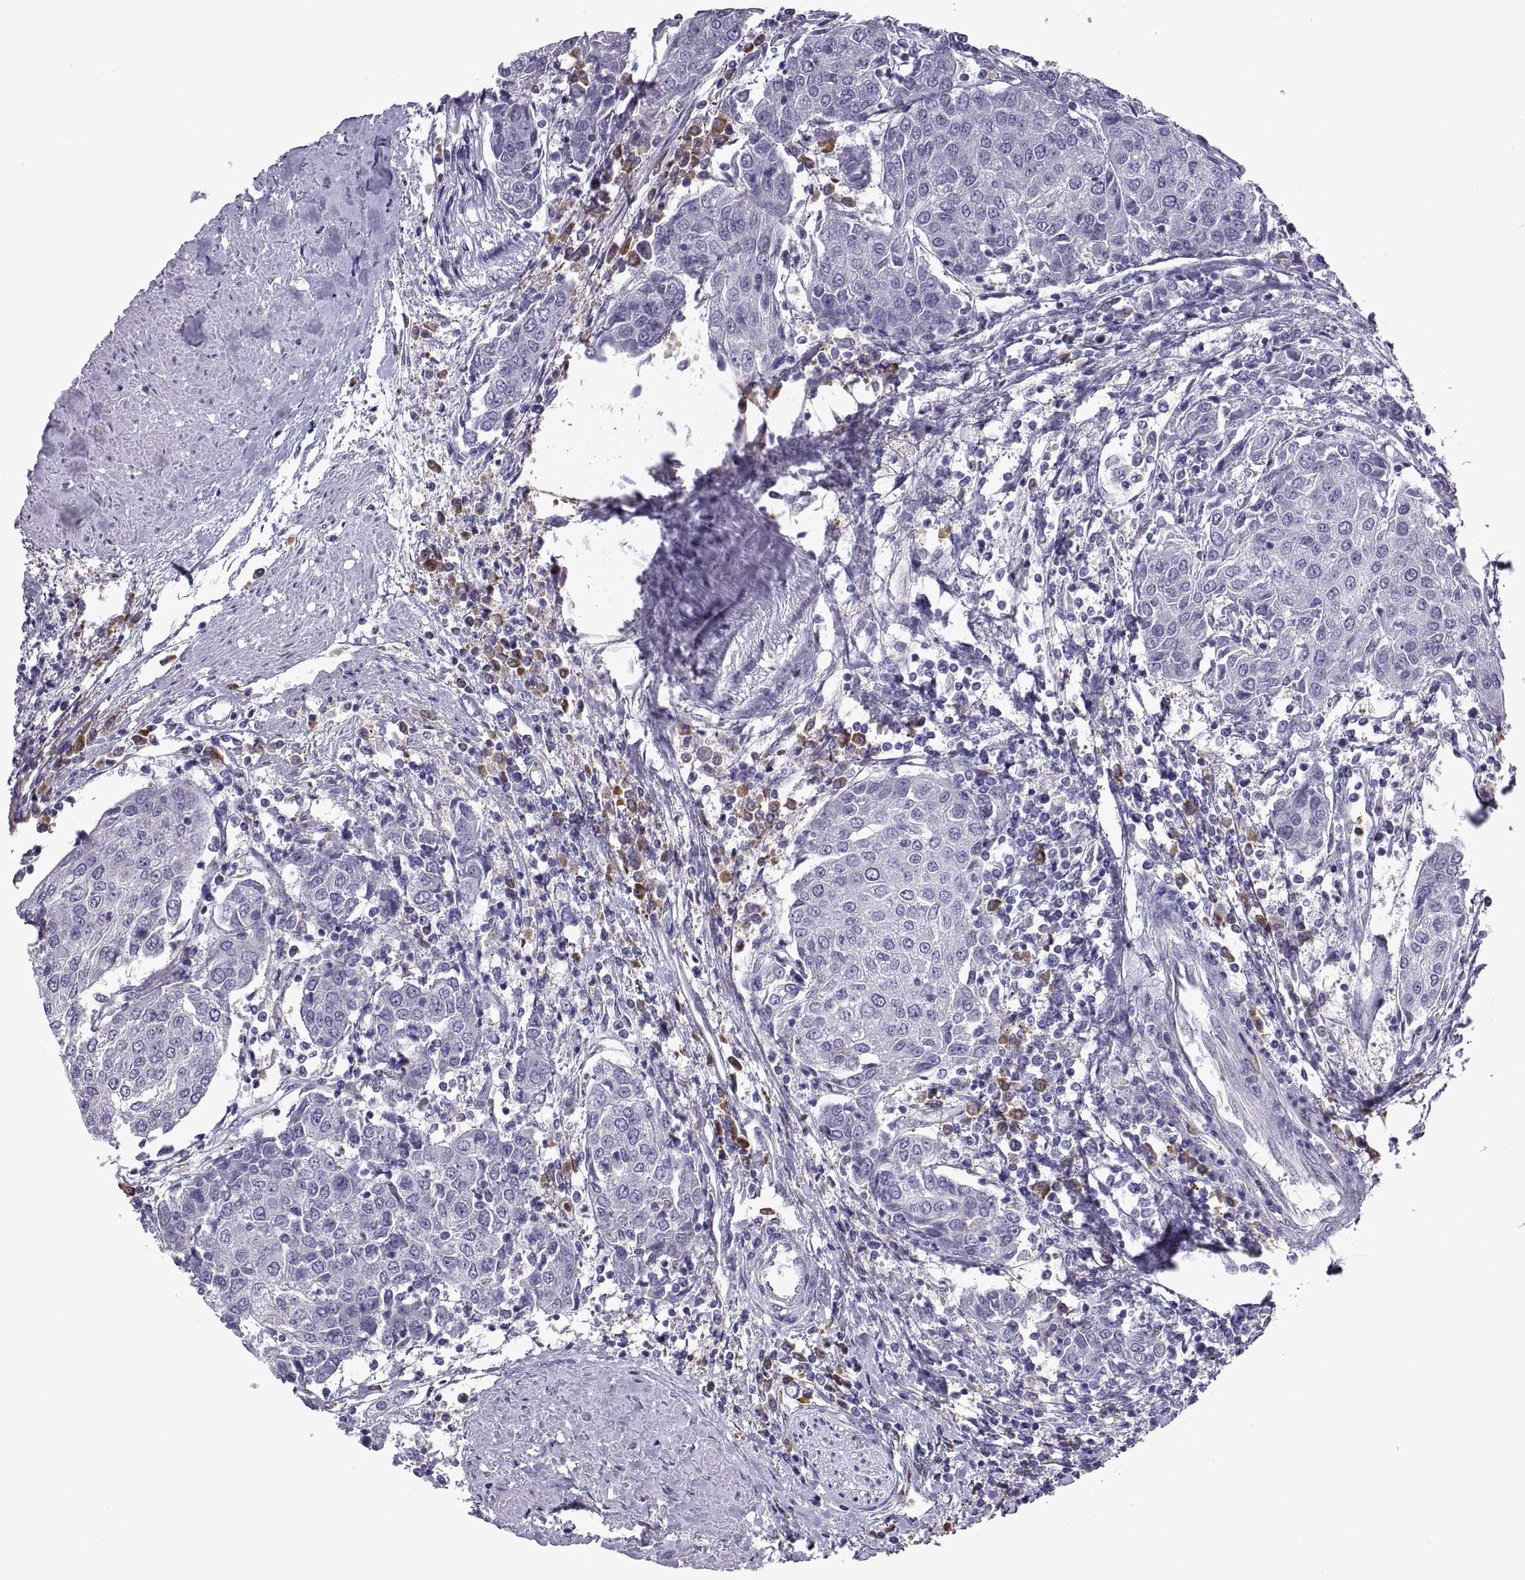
{"staining": {"intensity": "negative", "quantity": "none", "location": "none"}, "tissue": "urothelial cancer", "cell_type": "Tumor cells", "image_type": "cancer", "snomed": [{"axis": "morphology", "description": "Urothelial carcinoma, High grade"}, {"axis": "topography", "description": "Urinary bladder"}], "caption": "DAB (3,3'-diaminobenzidine) immunohistochemical staining of human urothelial cancer exhibits no significant positivity in tumor cells.", "gene": "DOK3", "patient": {"sex": "female", "age": 85}}